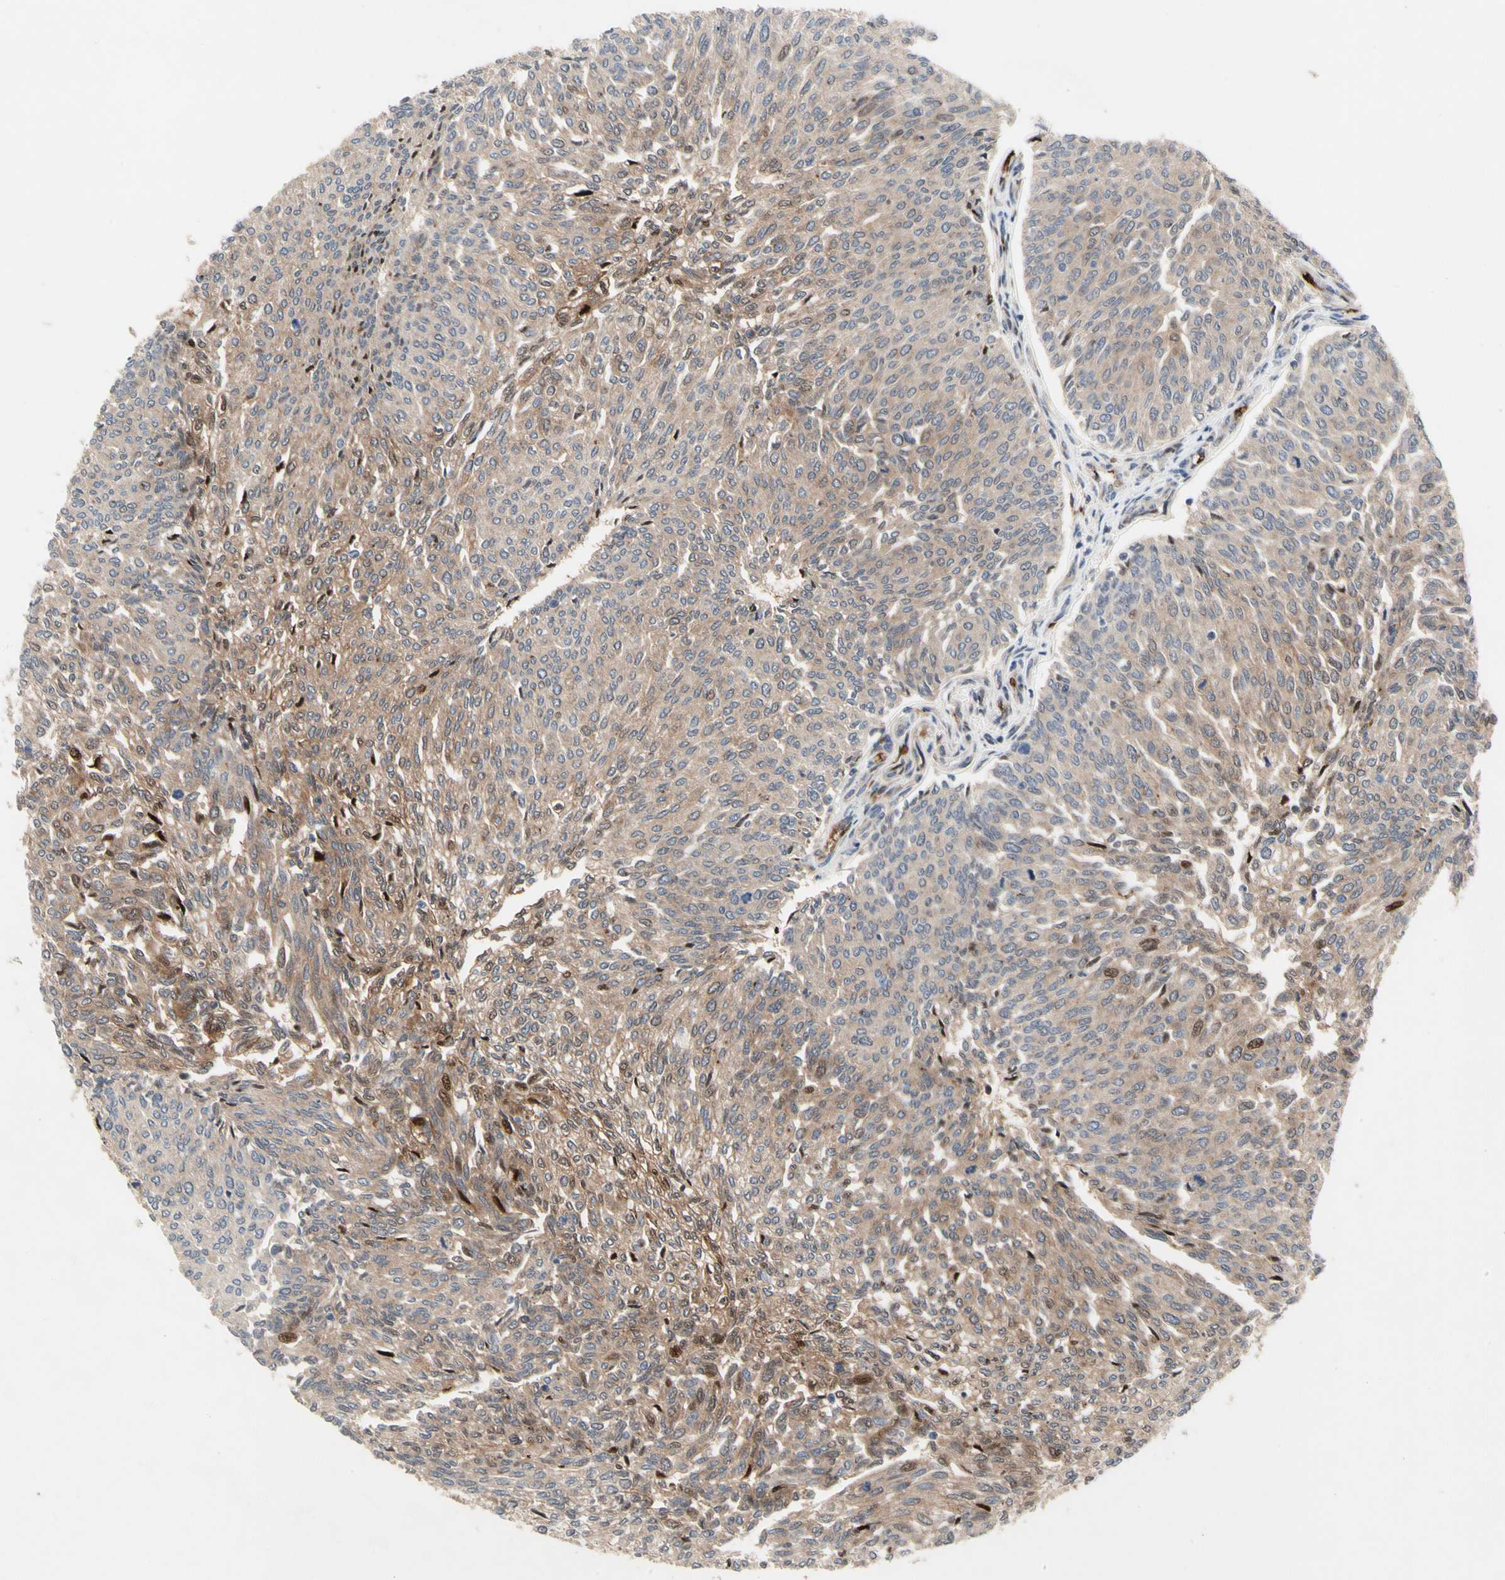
{"staining": {"intensity": "weak", "quantity": ">75%", "location": "cytoplasmic/membranous,nuclear"}, "tissue": "urothelial cancer", "cell_type": "Tumor cells", "image_type": "cancer", "snomed": [{"axis": "morphology", "description": "Urothelial carcinoma, Low grade"}, {"axis": "topography", "description": "Urinary bladder"}], "caption": "Immunohistochemical staining of human urothelial carcinoma (low-grade) shows low levels of weak cytoplasmic/membranous and nuclear positivity in approximately >75% of tumor cells.", "gene": "HMGCR", "patient": {"sex": "female", "age": 79}}